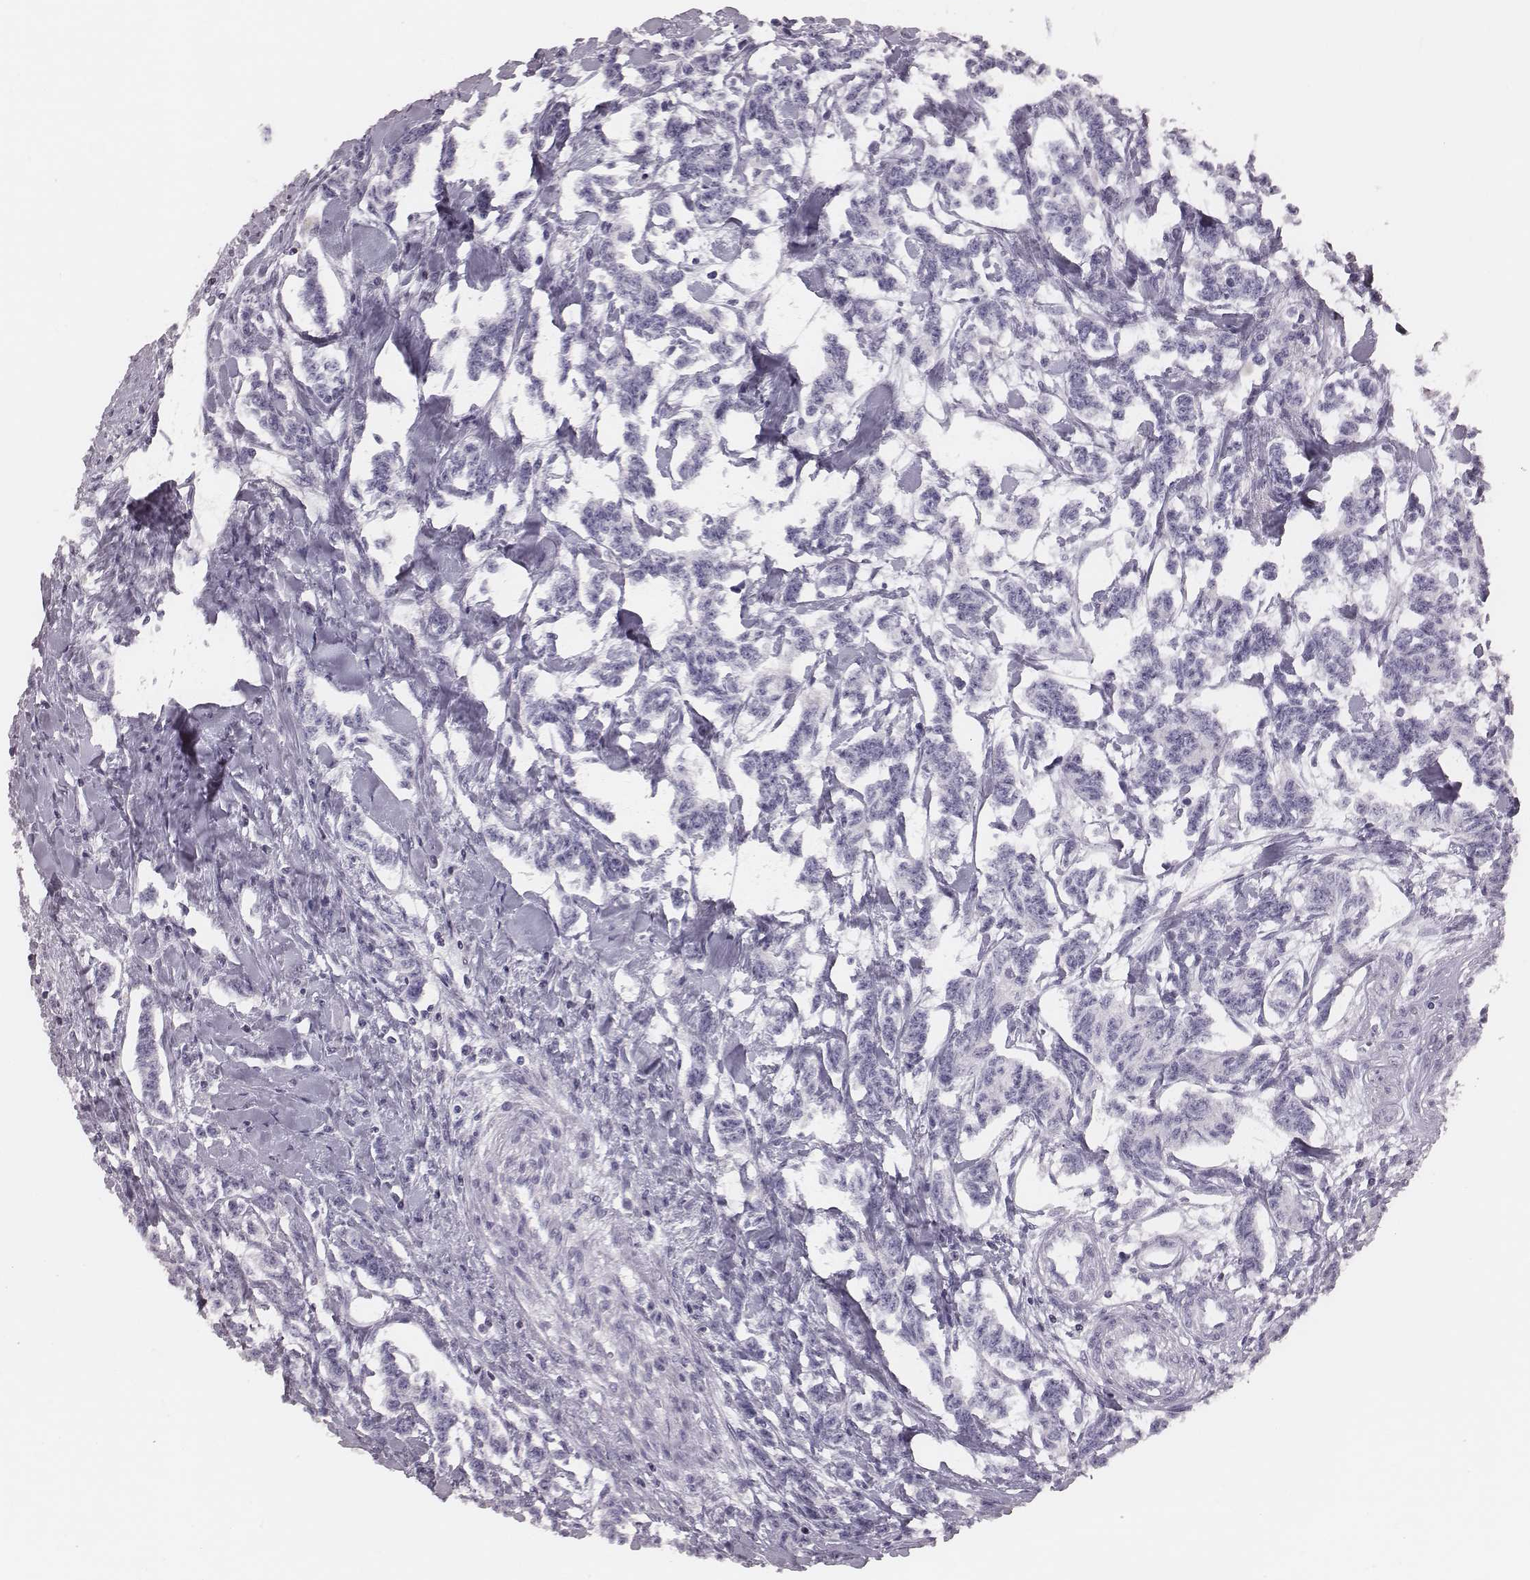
{"staining": {"intensity": "negative", "quantity": "none", "location": "none"}, "tissue": "carcinoid", "cell_type": "Tumor cells", "image_type": "cancer", "snomed": [{"axis": "morphology", "description": "Carcinoid, malignant, NOS"}, {"axis": "topography", "description": "Kidney"}], "caption": "Tumor cells are negative for protein expression in human malignant carcinoid. The staining was performed using DAB to visualize the protein expression in brown, while the nuclei were stained in blue with hematoxylin (Magnification: 20x).", "gene": "ZNF365", "patient": {"sex": "female", "age": 41}}